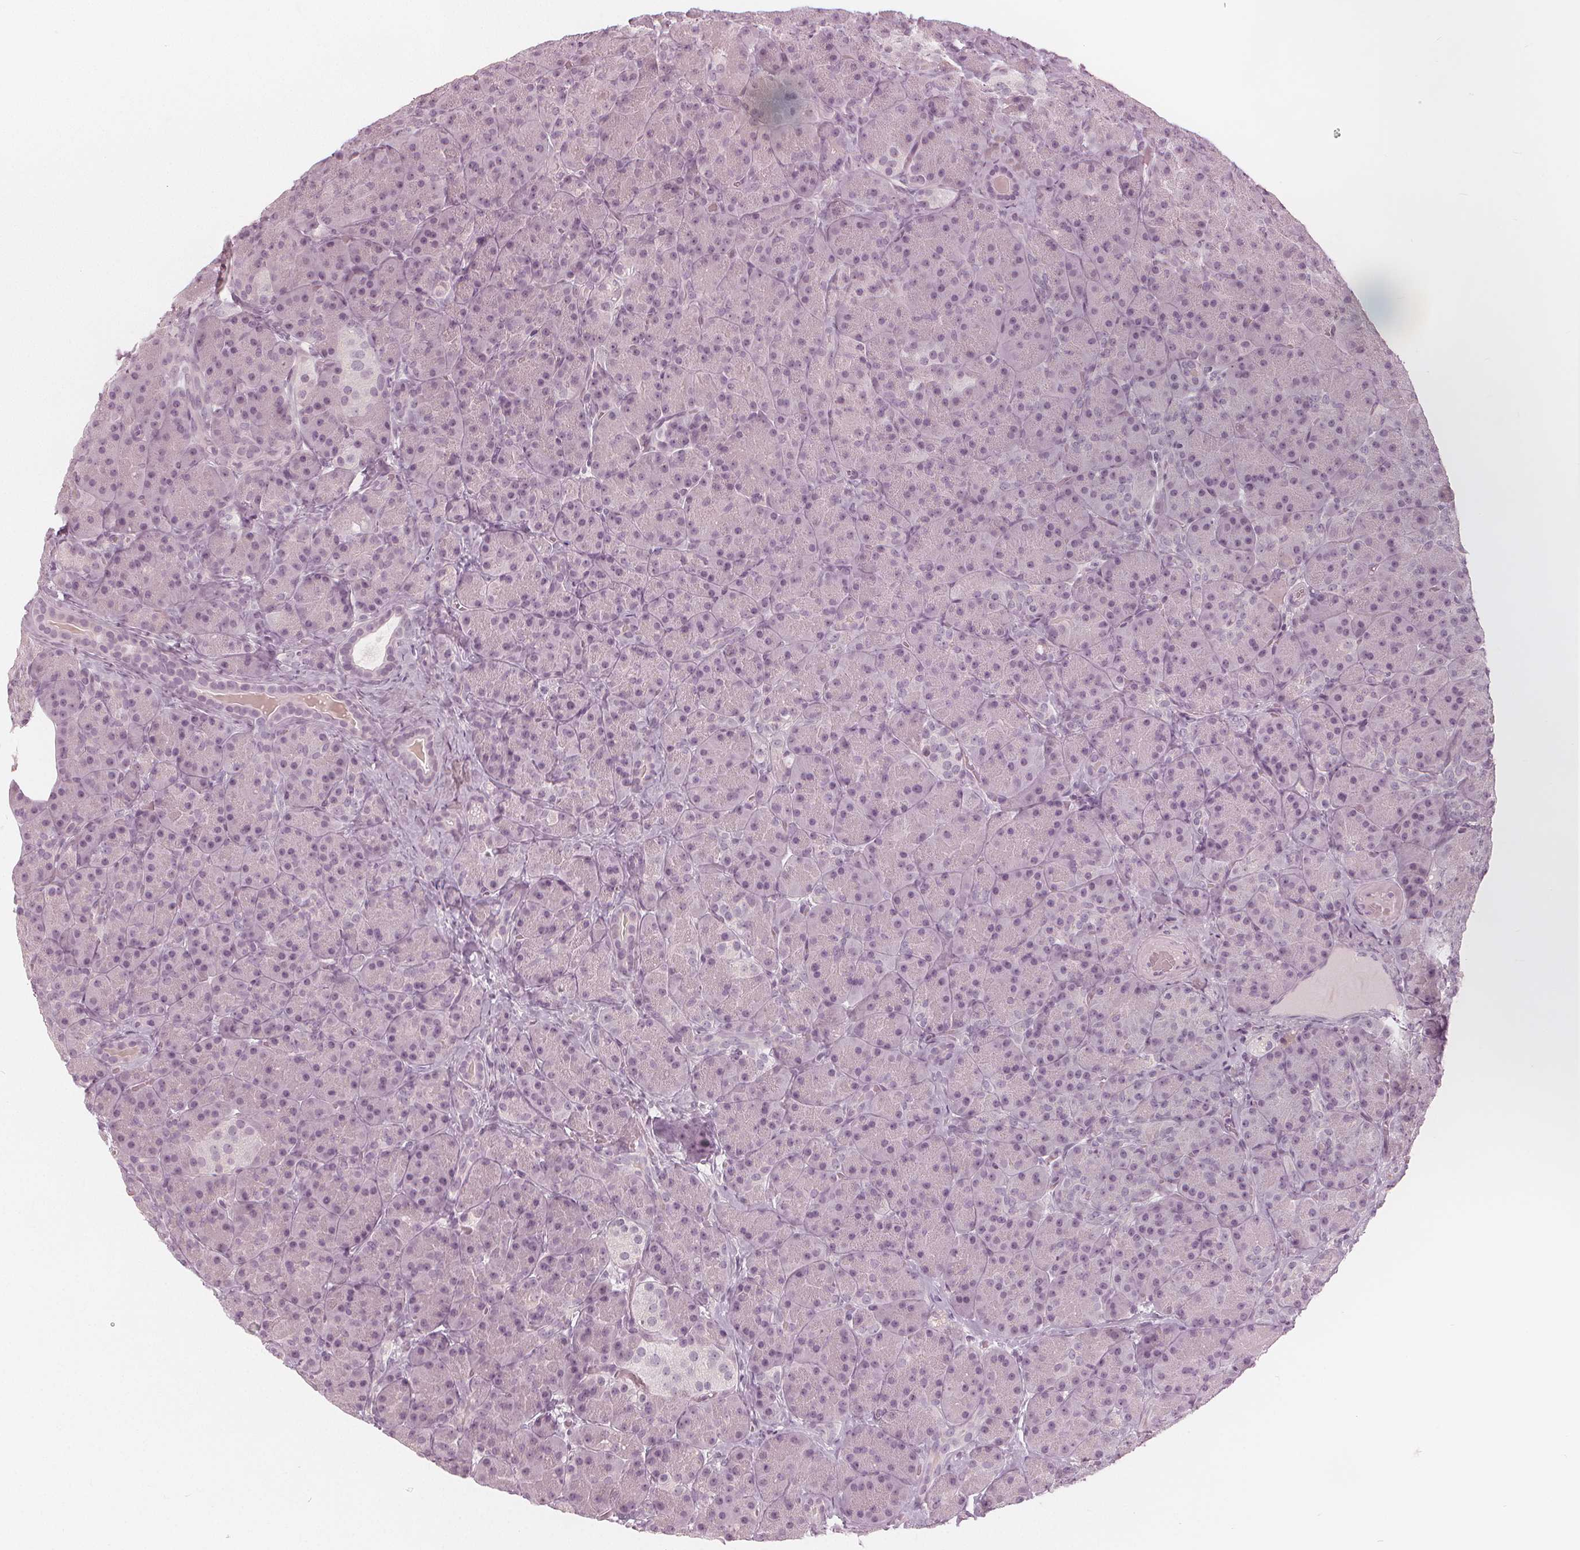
{"staining": {"intensity": "negative", "quantity": "none", "location": "none"}, "tissue": "pancreas", "cell_type": "Exocrine glandular cells", "image_type": "normal", "snomed": [{"axis": "morphology", "description": "Normal tissue, NOS"}, {"axis": "topography", "description": "Pancreas"}], "caption": "Pancreas stained for a protein using immunohistochemistry reveals no positivity exocrine glandular cells.", "gene": "PAEP", "patient": {"sex": "male", "age": 57}}